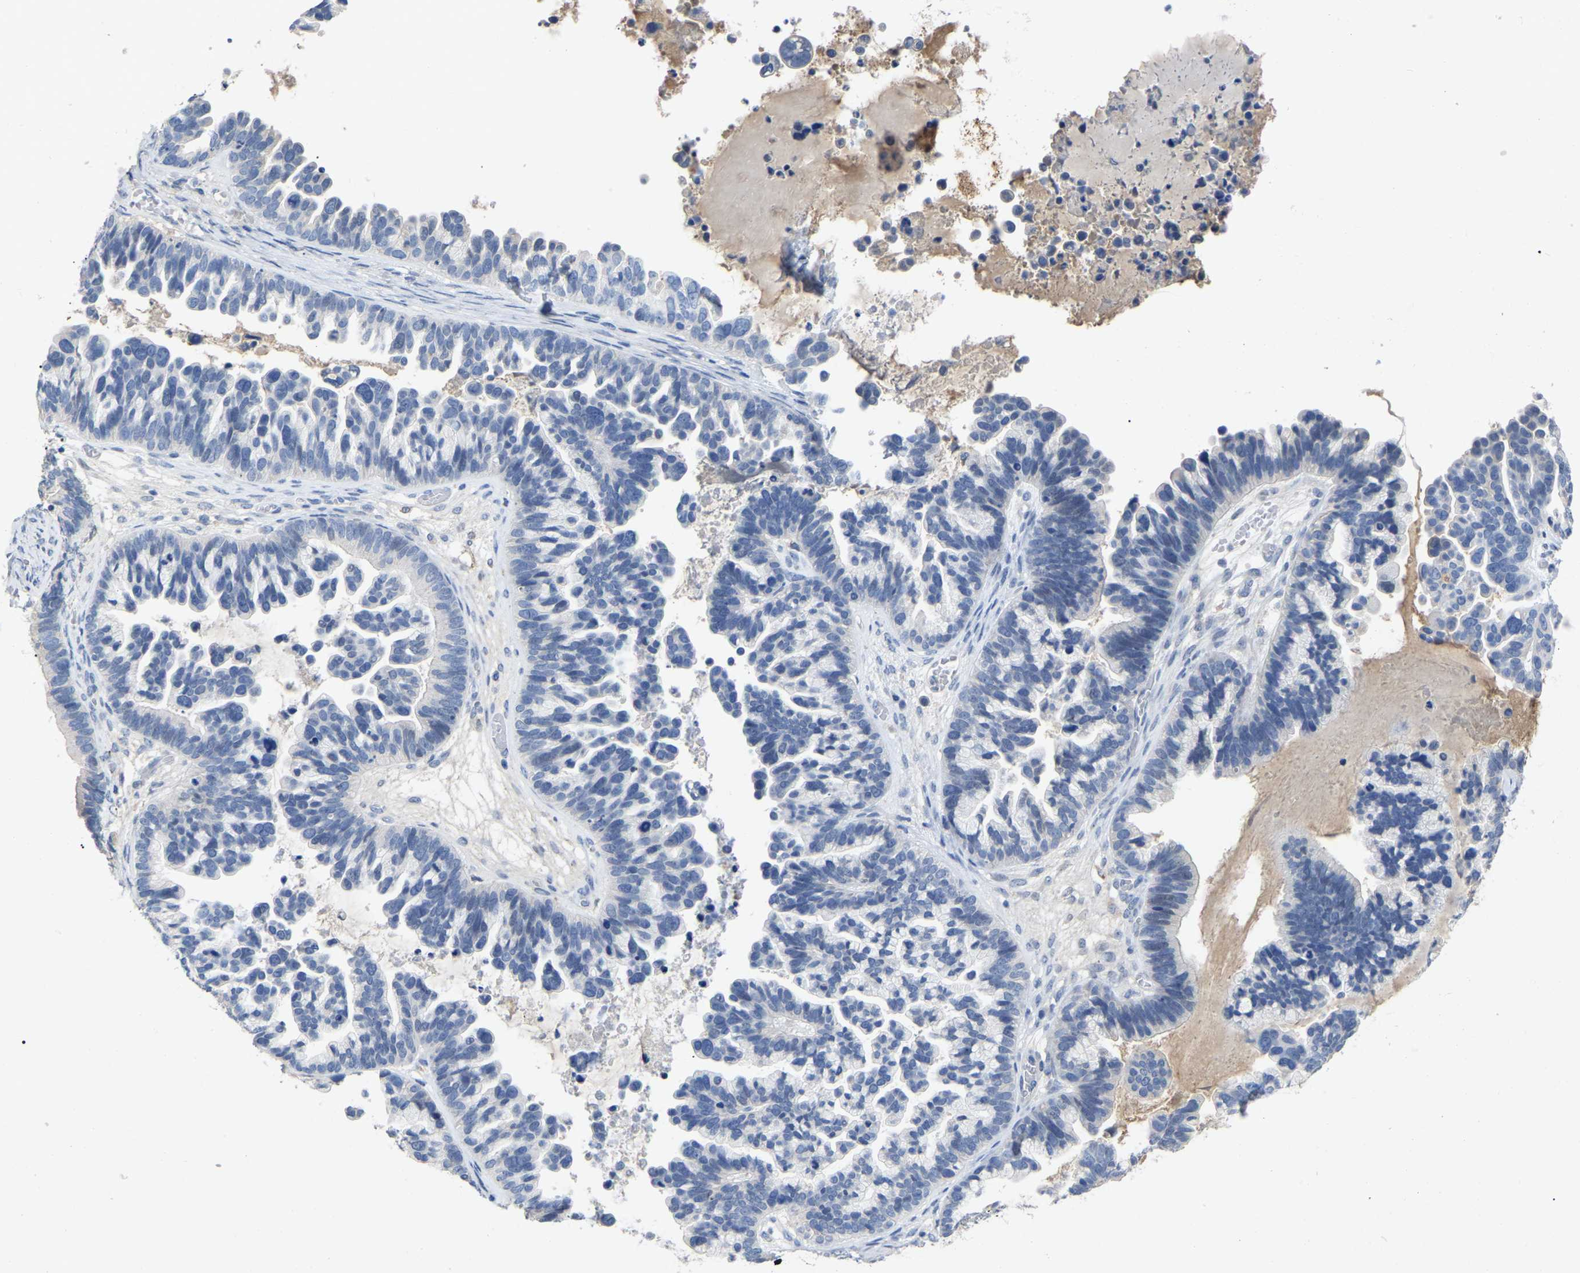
{"staining": {"intensity": "negative", "quantity": "none", "location": "none"}, "tissue": "ovarian cancer", "cell_type": "Tumor cells", "image_type": "cancer", "snomed": [{"axis": "morphology", "description": "Cystadenocarcinoma, serous, NOS"}, {"axis": "topography", "description": "Ovary"}], "caption": "Micrograph shows no significant protein positivity in tumor cells of serous cystadenocarcinoma (ovarian).", "gene": "SMPD2", "patient": {"sex": "female", "age": 56}}